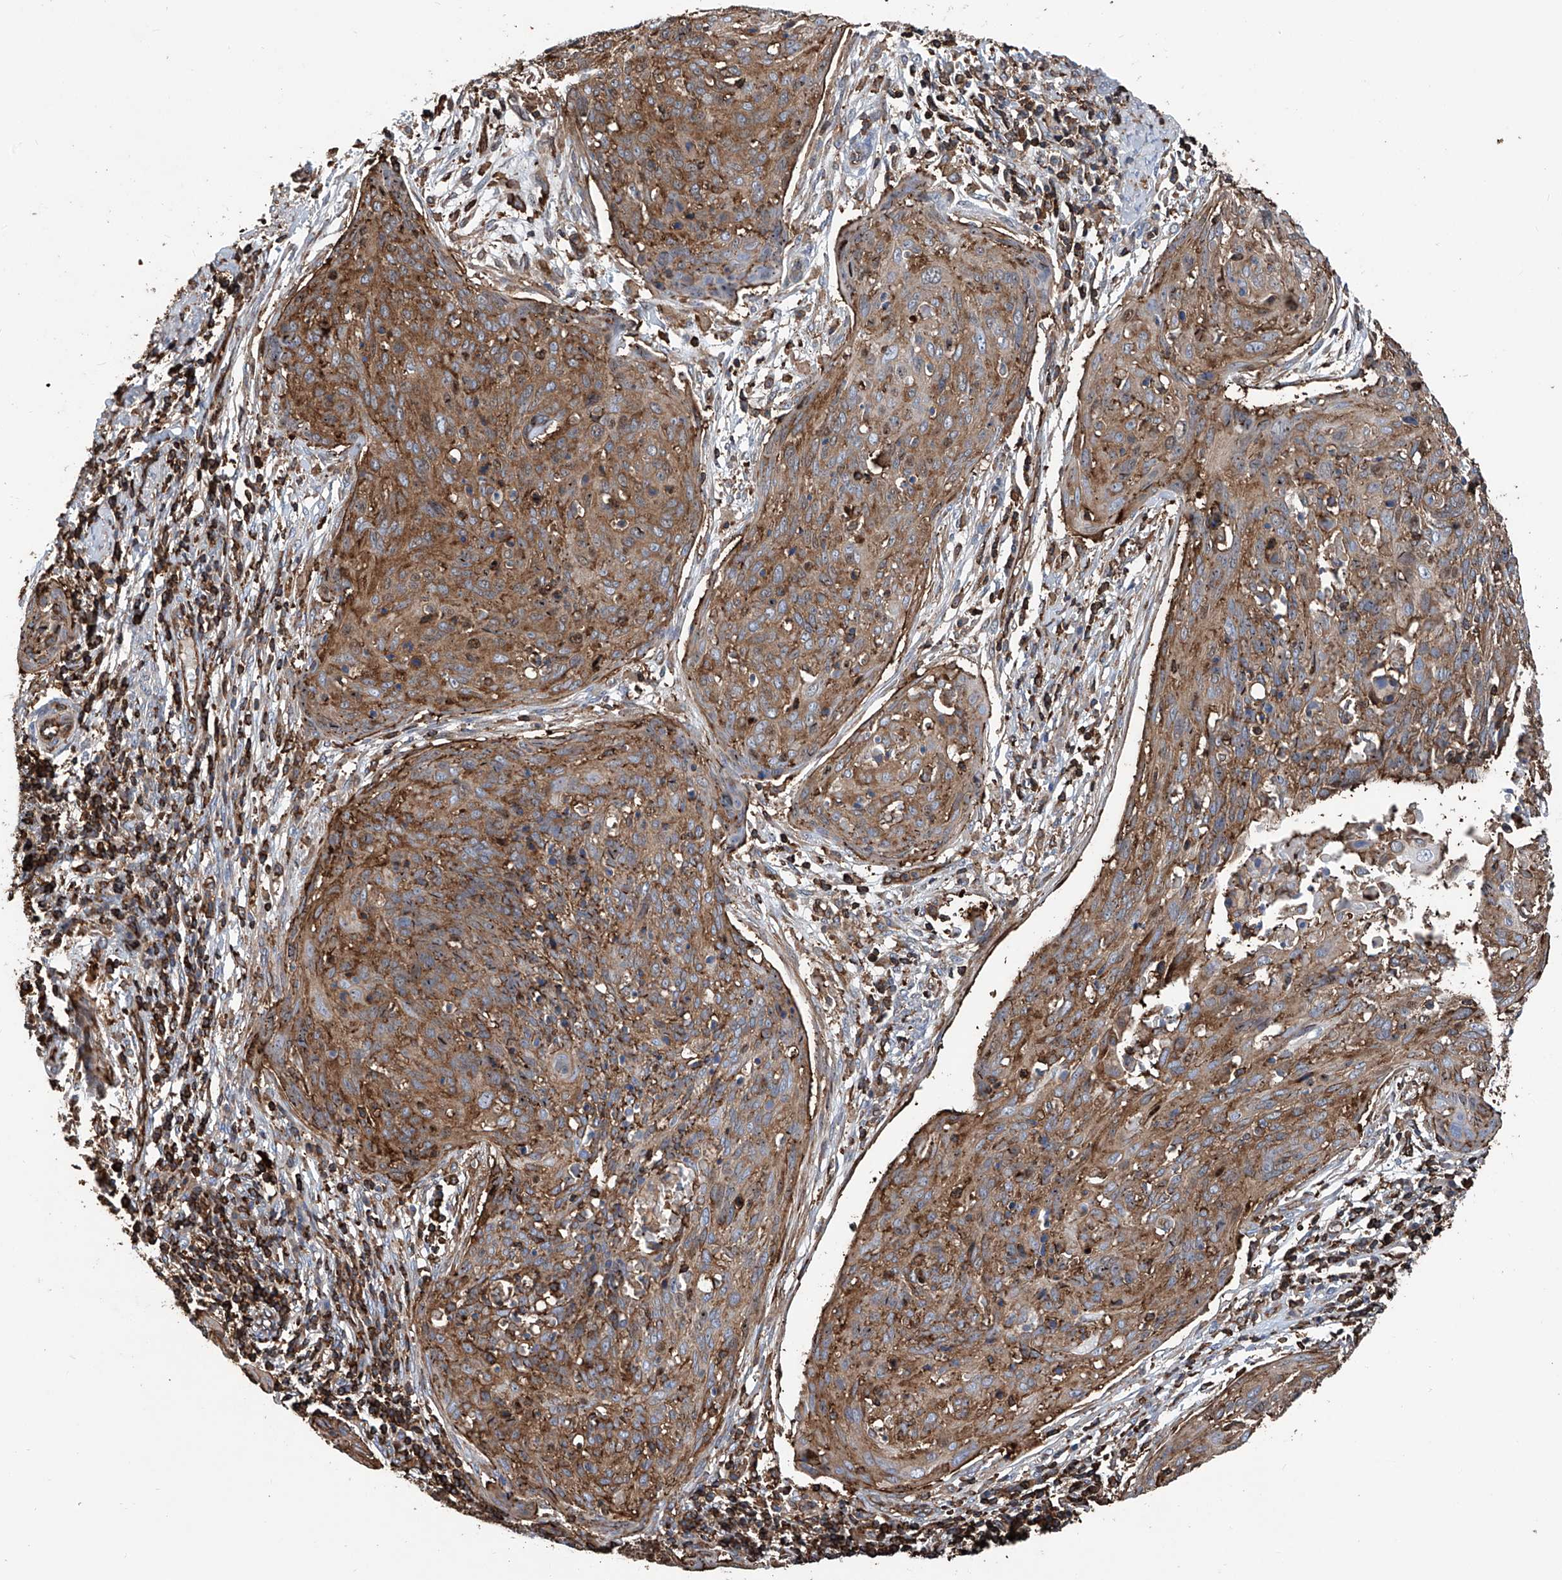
{"staining": {"intensity": "moderate", "quantity": "25%-75%", "location": "cytoplasmic/membranous"}, "tissue": "cervical cancer", "cell_type": "Tumor cells", "image_type": "cancer", "snomed": [{"axis": "morphology", "description": "Squamous cell carcinoma, NOS"}, {"axis": "topography", "description": "Cervix"}], "caption": "Immunohistochemical staining of human cervical cancer (squamous cell carcinoma) demonstrates moderate cytoplasmic/membranous protein positivity in approximately 25%-75% of tumor cells.", "gene": "ZNF484", "patient": {"sex": "female", "age": 38}}